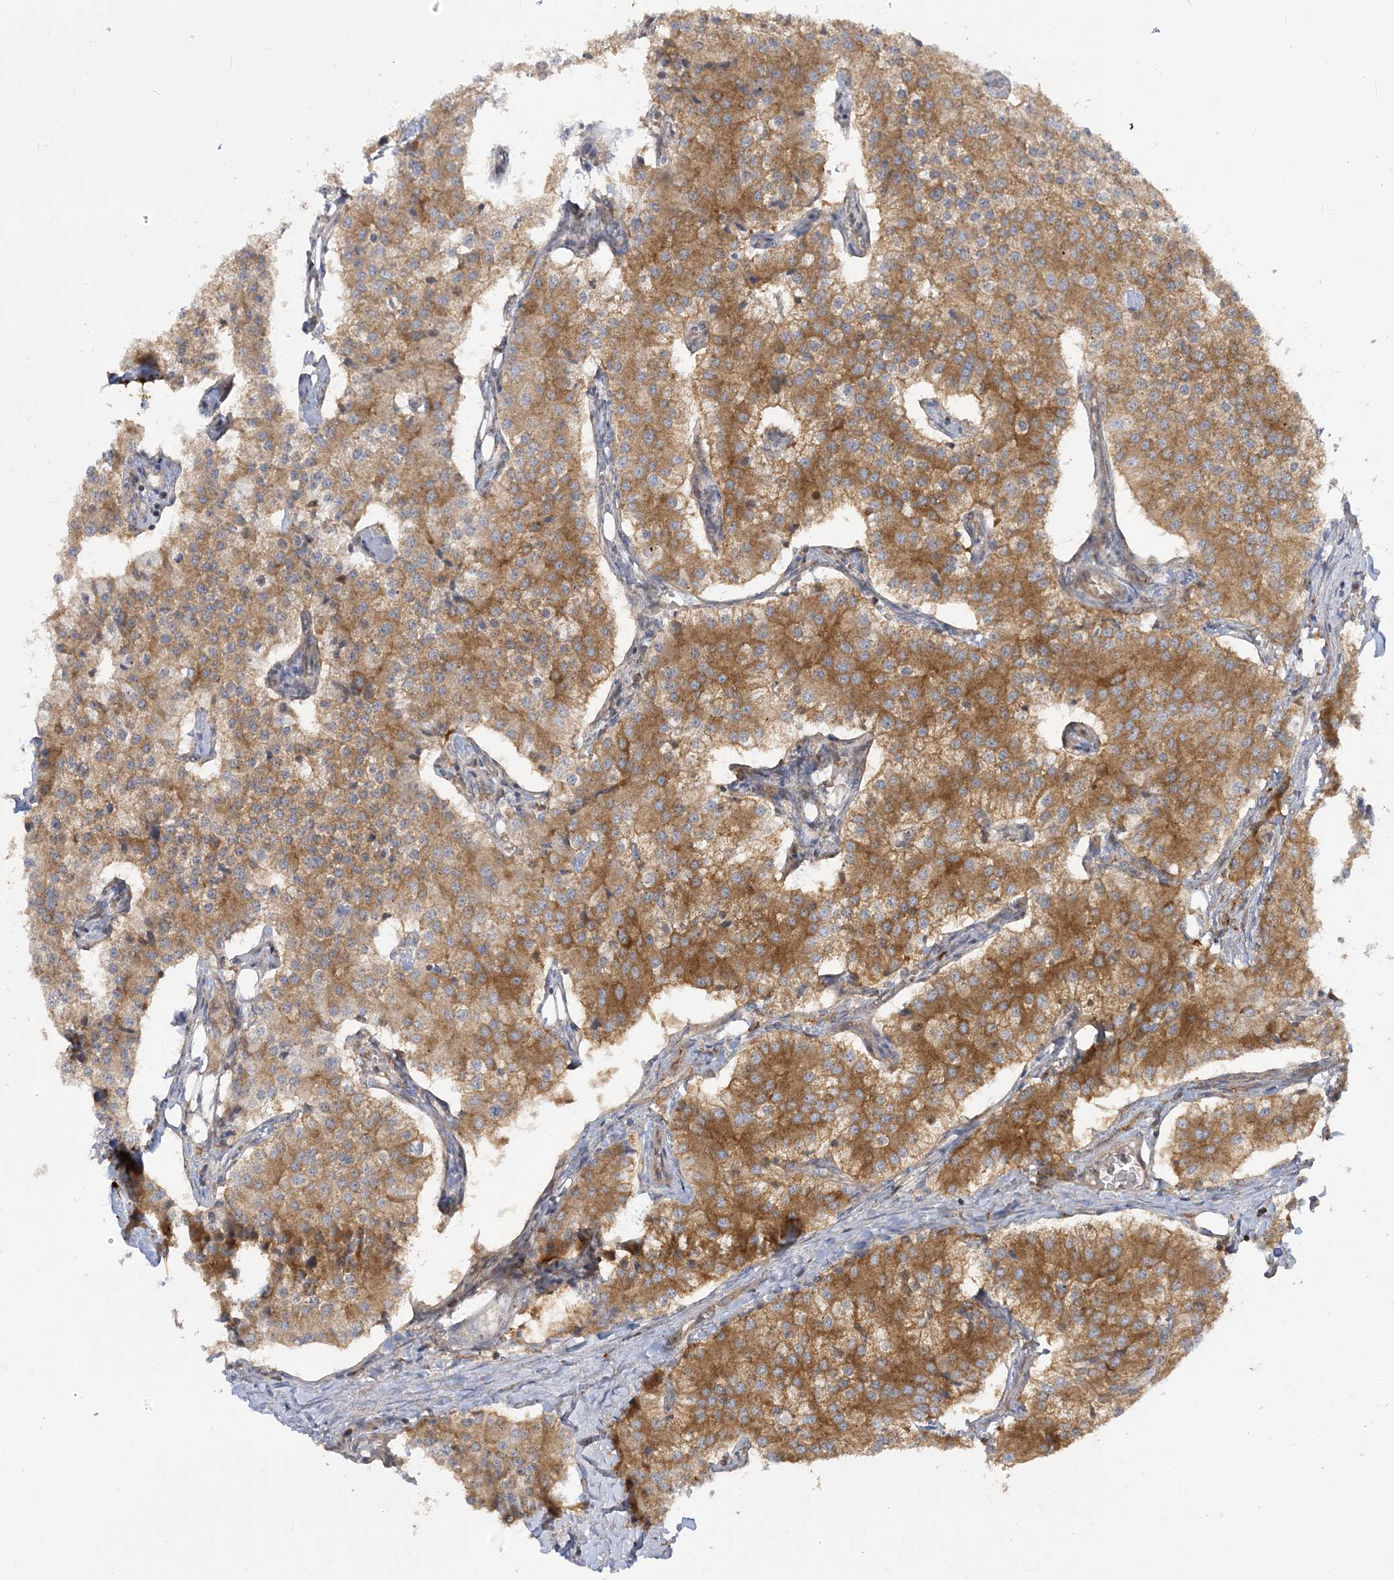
{"staining": {"intensity": "moderate", "quantity": ">75%", "location": "cytoplasmic/membranous"}, "tissue": "carcinoid", "cell_type": "Tumor cells", "image_type": "cancer", "snomed": [{"axis": "morphology", "description": "Carcinoid, malignant, NOS"}, {"axis": "topography", "description": "Colon"}], "caption": "Brown immunohistochemical staining in human malignant carcinoid demonstrates moderate cytoplasmic/membranous staining in about >75% of tumor cells.", "gene": "STAM", "patient": {"sex": "female", "age": 52}}